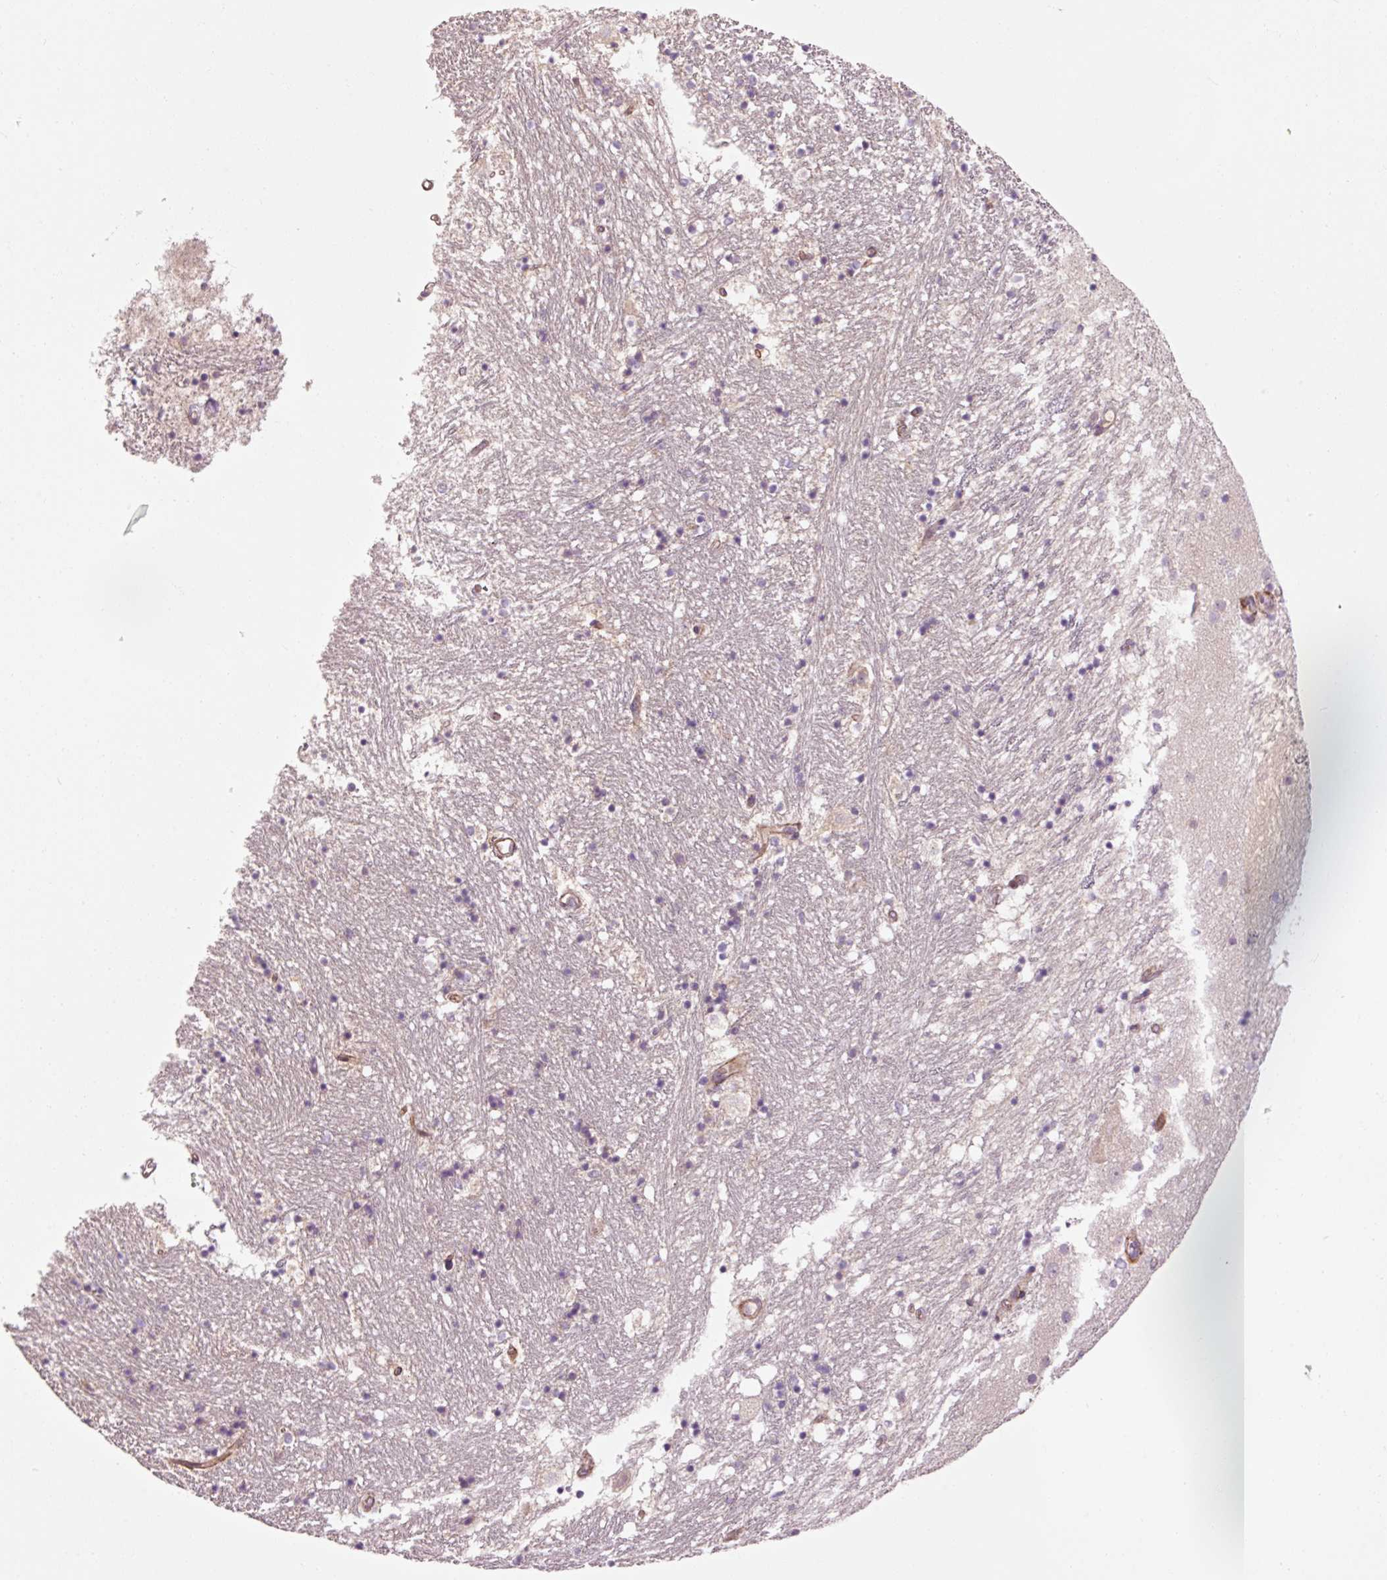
{"staining": {"intensity": "negative", "quantity": "none", "location": "none"}, "tissue": "caudate", "cell_type": "Glial cells", "image_type": "normal", "snomed": [{"axis": "morphology", "description": "Normal tissue, NOS"}, {"axis": "topography", "description": "Lateral ventricle wall"}], "caption": "This is an immunohistochemistry (IHC) histopathology image of benign human caudate. There is no positivity in glial cells.", "gene": "ANKRD20A1", "patient": {"sex": "male", "age": 58}}